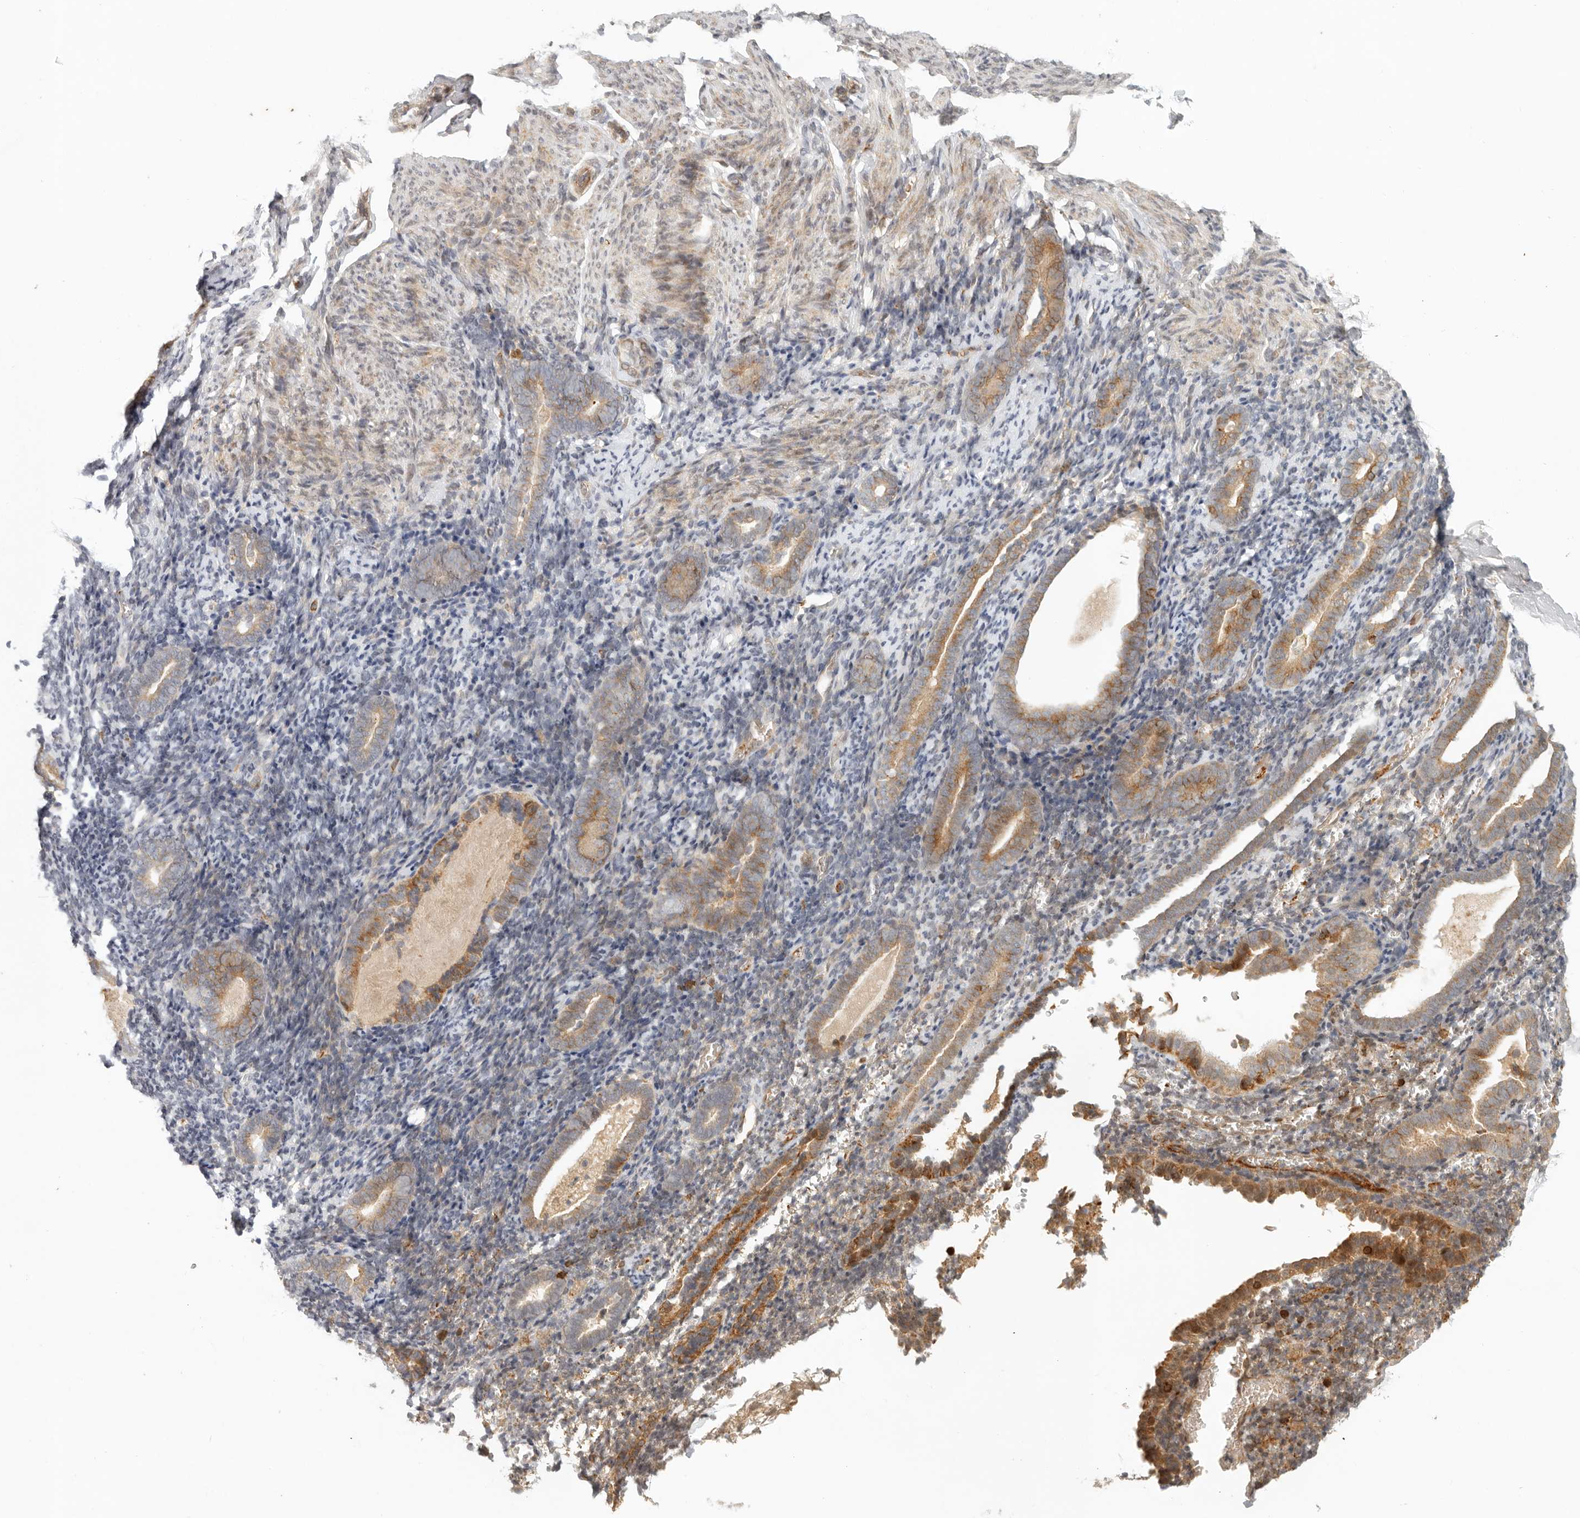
{"staining": {"intensity": "moderate", "quantity": ">75%", "location": "cytoplasmic/membranous"}, "tissue": "endometrium", "cell_type": "Cells in endometrial stroma", "image_type": "normal", "snomed": [{"axis": "morphology", "description": "Normal tissue, NOS"}, {"axis": "topography", "description": "Endometrium"}], "caption": "Immunohistochemistry photomicrograph of benign endometrium: human endometrium stained using IHC demonstrates medium levels of moderate protein expression localized specifically in the cytoplasmic/membranous of cells in endometrial stroma, appearing as a cytoplasmic/membranous brown color.", "gene": "AHDC1", "patient": {"sex": "female", "age": 51}}